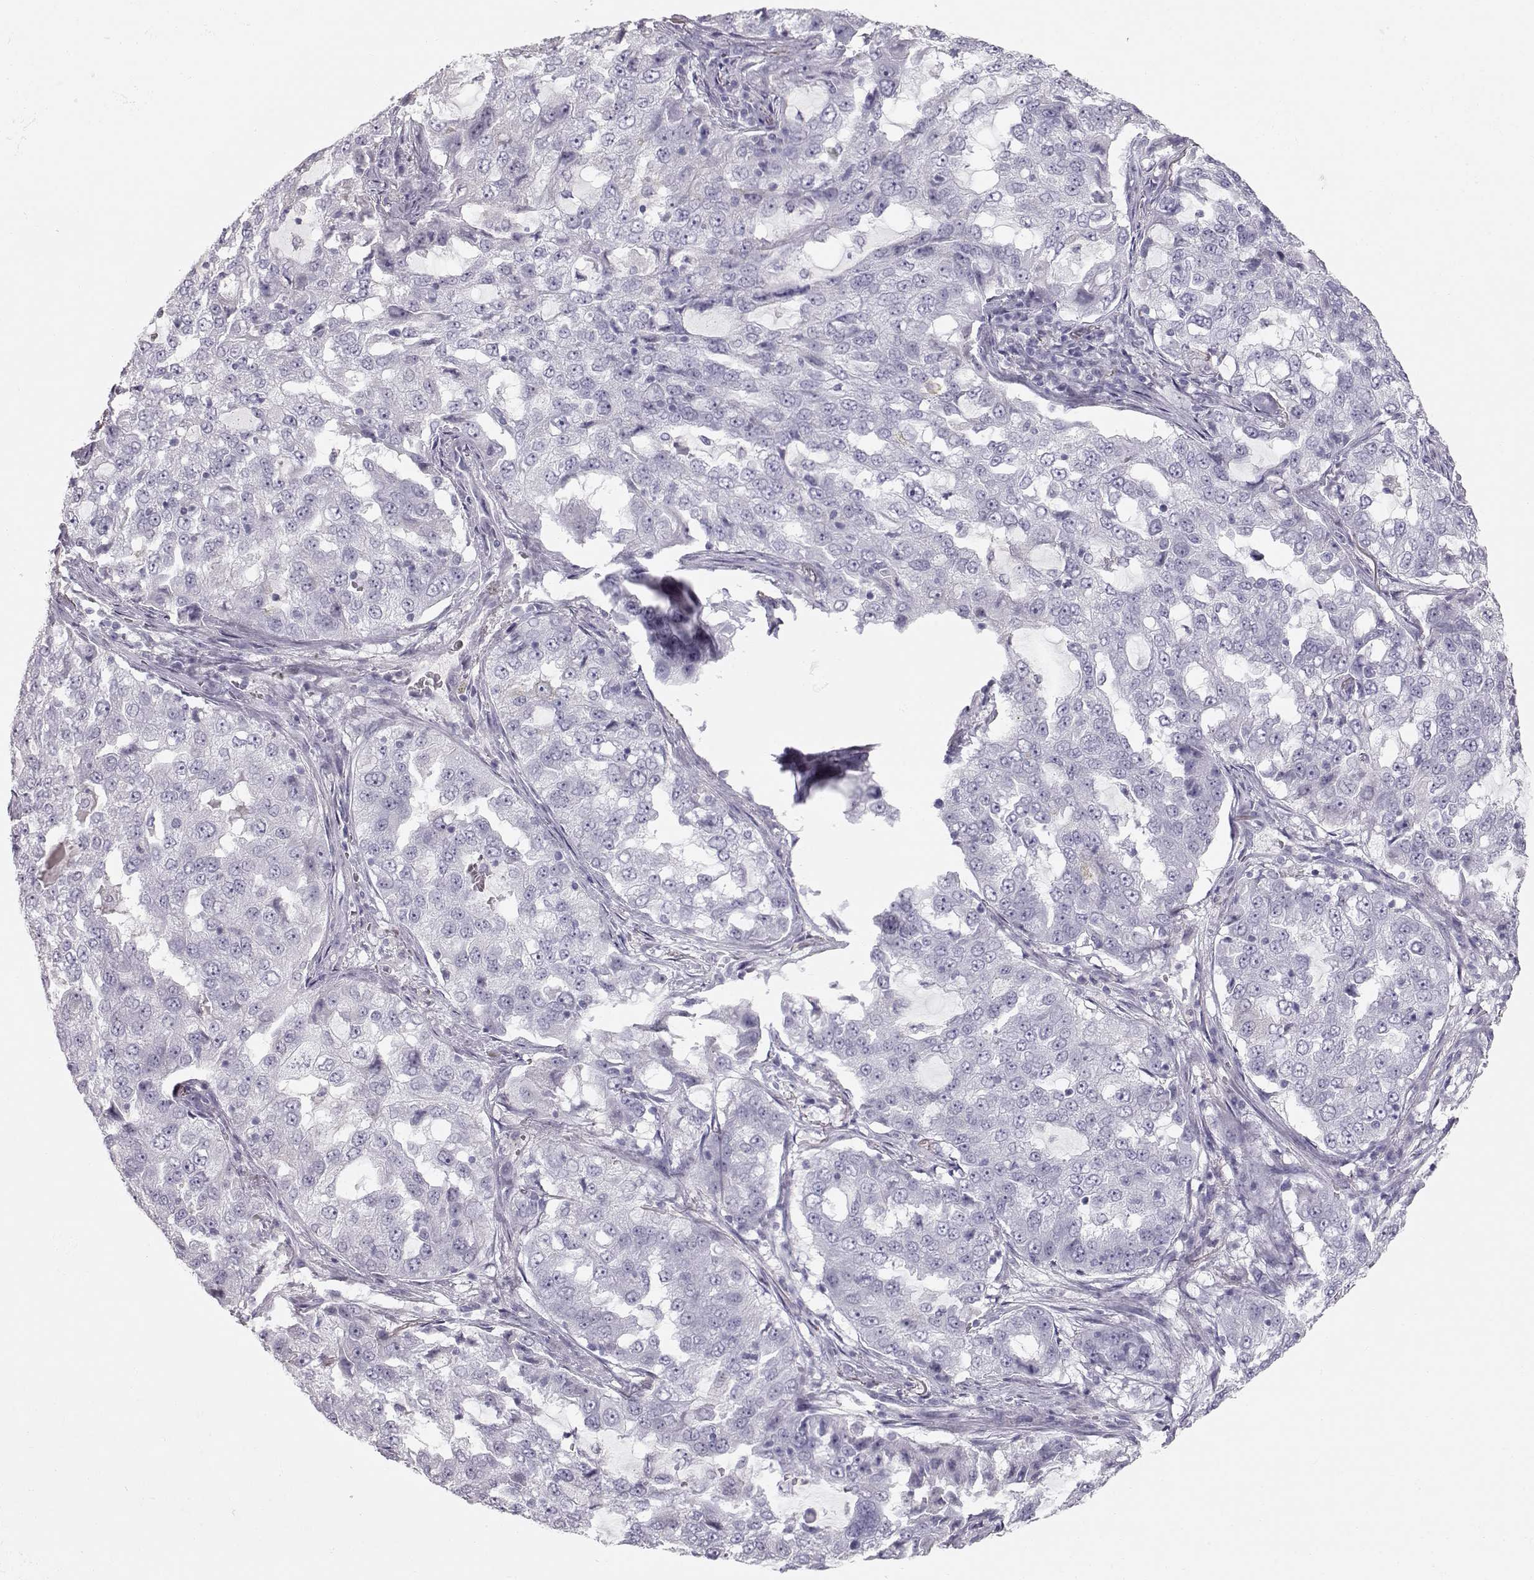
{"staining": {"intensity": "negative", "quantity": "none", "location": "none"}, "tissue": "lung cancer", "cell_type": "Tumor cells", "image_type": "cancer", "snomed": [{"axis": "morphology", "description": "Adenocarcinoma, NOS"}, {"axis": "topography", "description": "Lung"}], "caption": "This is a photomicrograph of IHC staining of lung adenocarcinoma, which shows no positivity in tumor cells. (DAB (3,3'-diaminobenzidine) immunohistochemistry (IHC) with hematoxylin counter stain).", "gene": "MIP", "patient": {"sex": "female", "age": 61}}